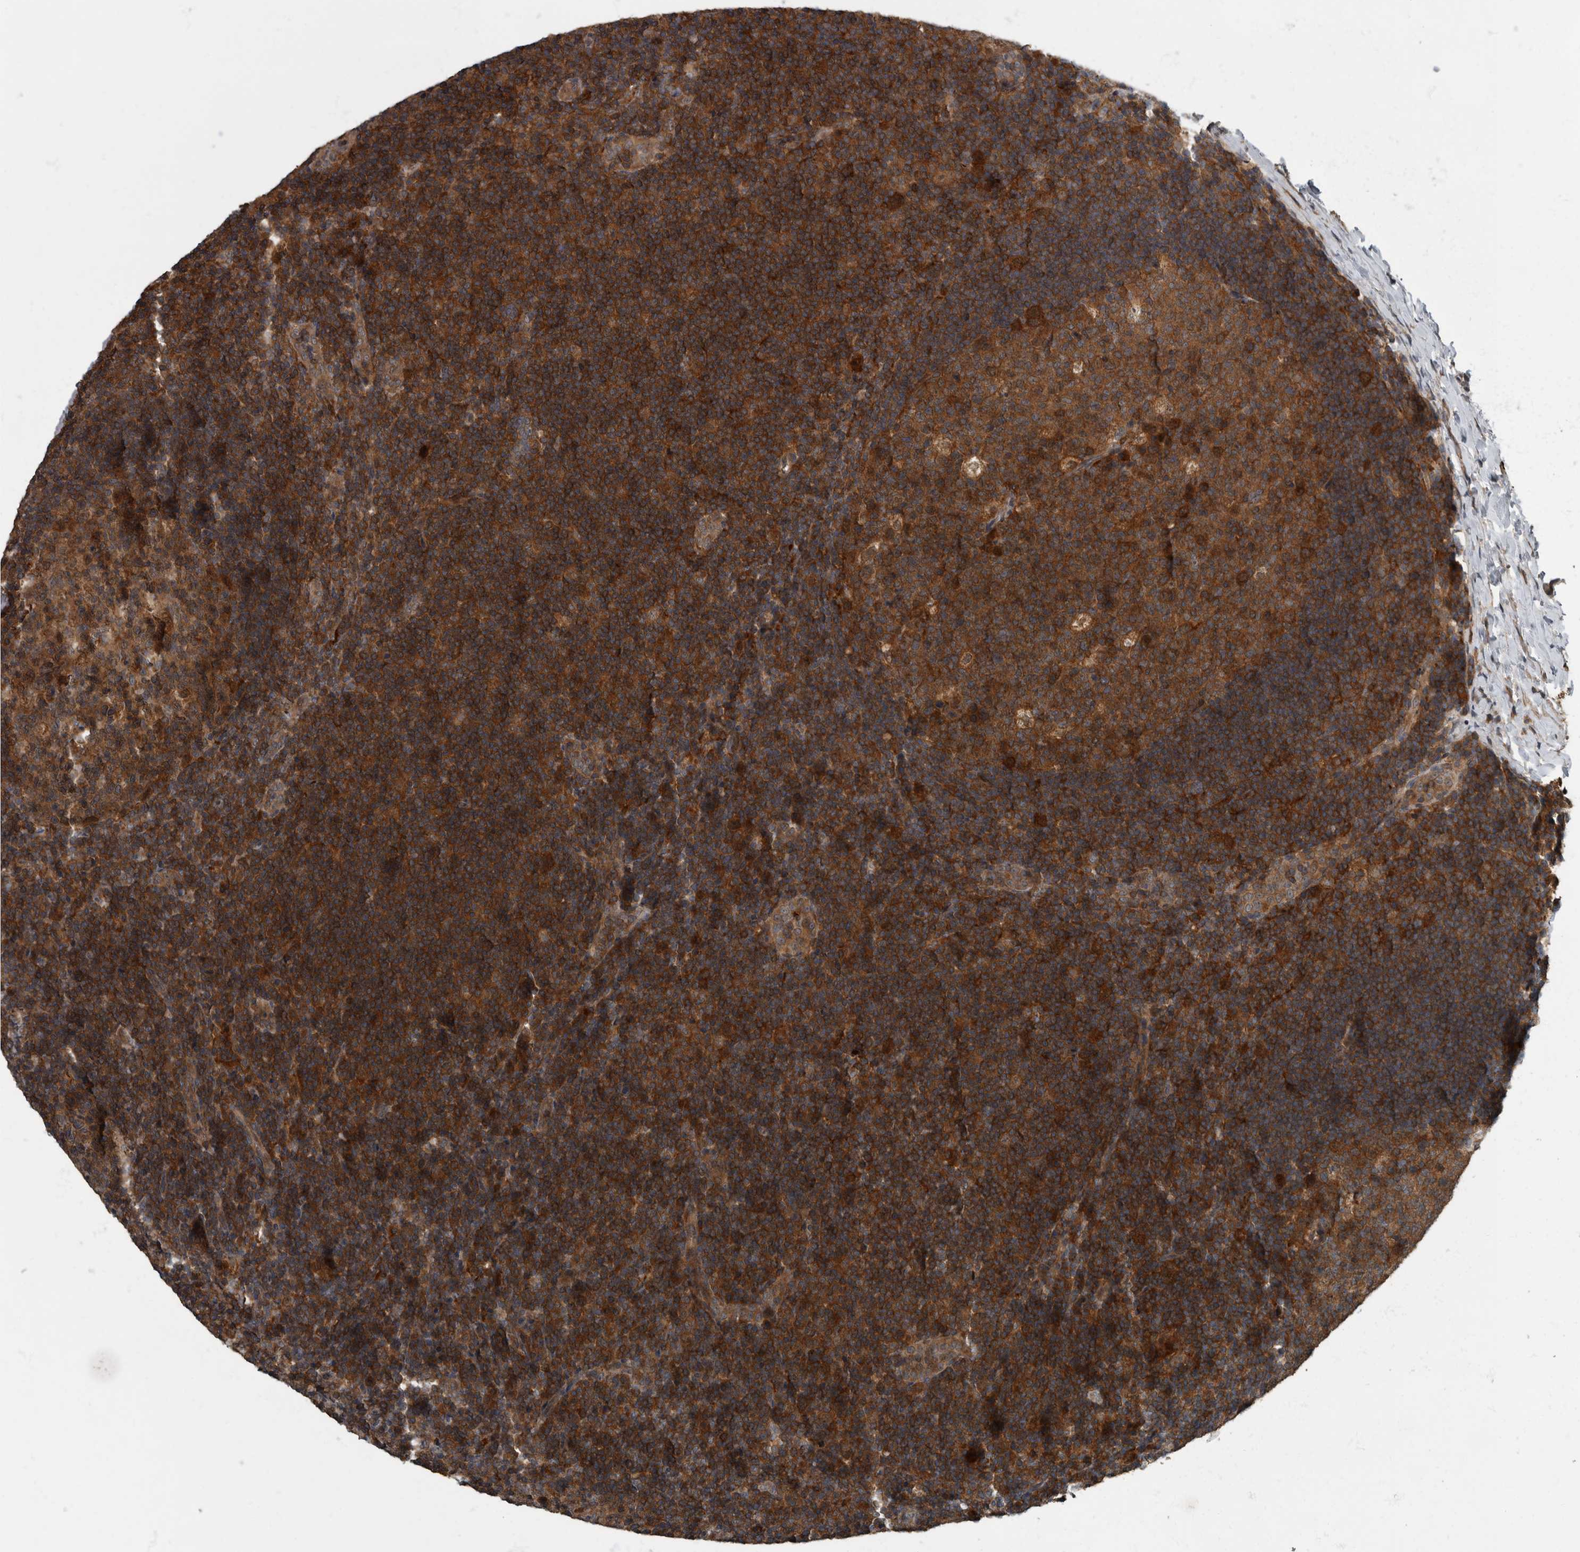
{"staining": {"intensity": "strong", "quantity": ">75%", "location": "cytoplasmic/membranous"}, "tissue": "lymph node", "cell_type": "Germinal center cells", "image_type": "normal", "snomed": [{"axis": "morphology", "description": "Normal tissue, NOS"}, {"axis": "topography", "description": "Lymph node"}], "caption": "Immunohistochemistry (IHC) photomicrograph of benign lymph node stained for a protein (brown), which shows high levels of strong cytoplasmic/membranous positivity in about >75% of germinal center cells.", "gene": "RABGGTB", "patient": {"sex": "female", "age": 22}}